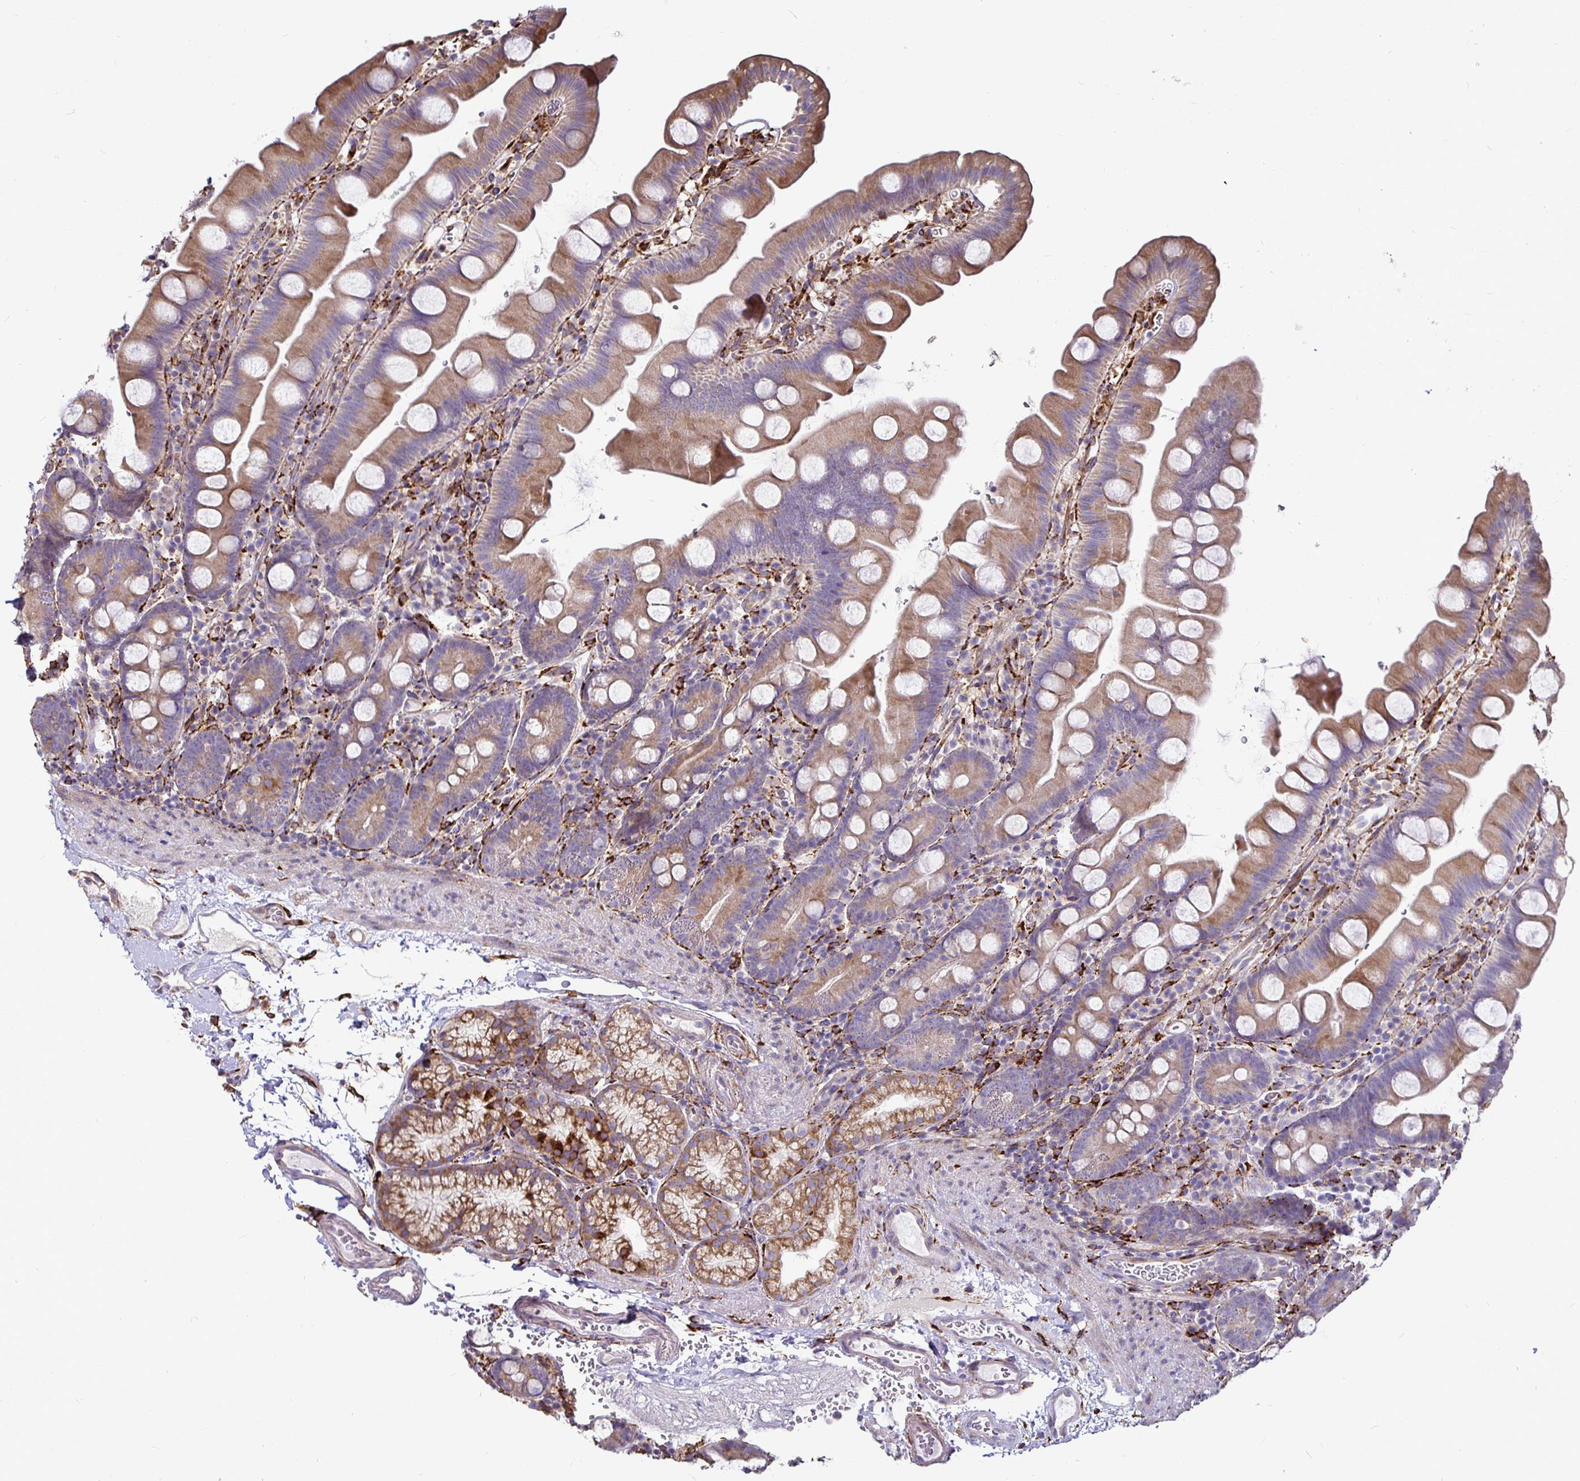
{"staining": {"intensity": "moderate", "quantity": ">75%", "location": "cytoplasmic/membranous"}, "tissue": "small intestine", "cell_type": "Glandular cells", "image_type": "normal", "snomed": [{"axis": "morphology", "description": "Normal tissue, NOS"}, {"axis": "topography", "description": "Small intestine"}], "caption": "Glandular cells demonstrate moderate cytoplasmic/membranous staining in approximately >75% of cells in unremarkable small intestine. (IHC, brightfield microscopy, high magnification).", "gene": "P4HA2", "patient": {"sex": "female", "age": 68}}